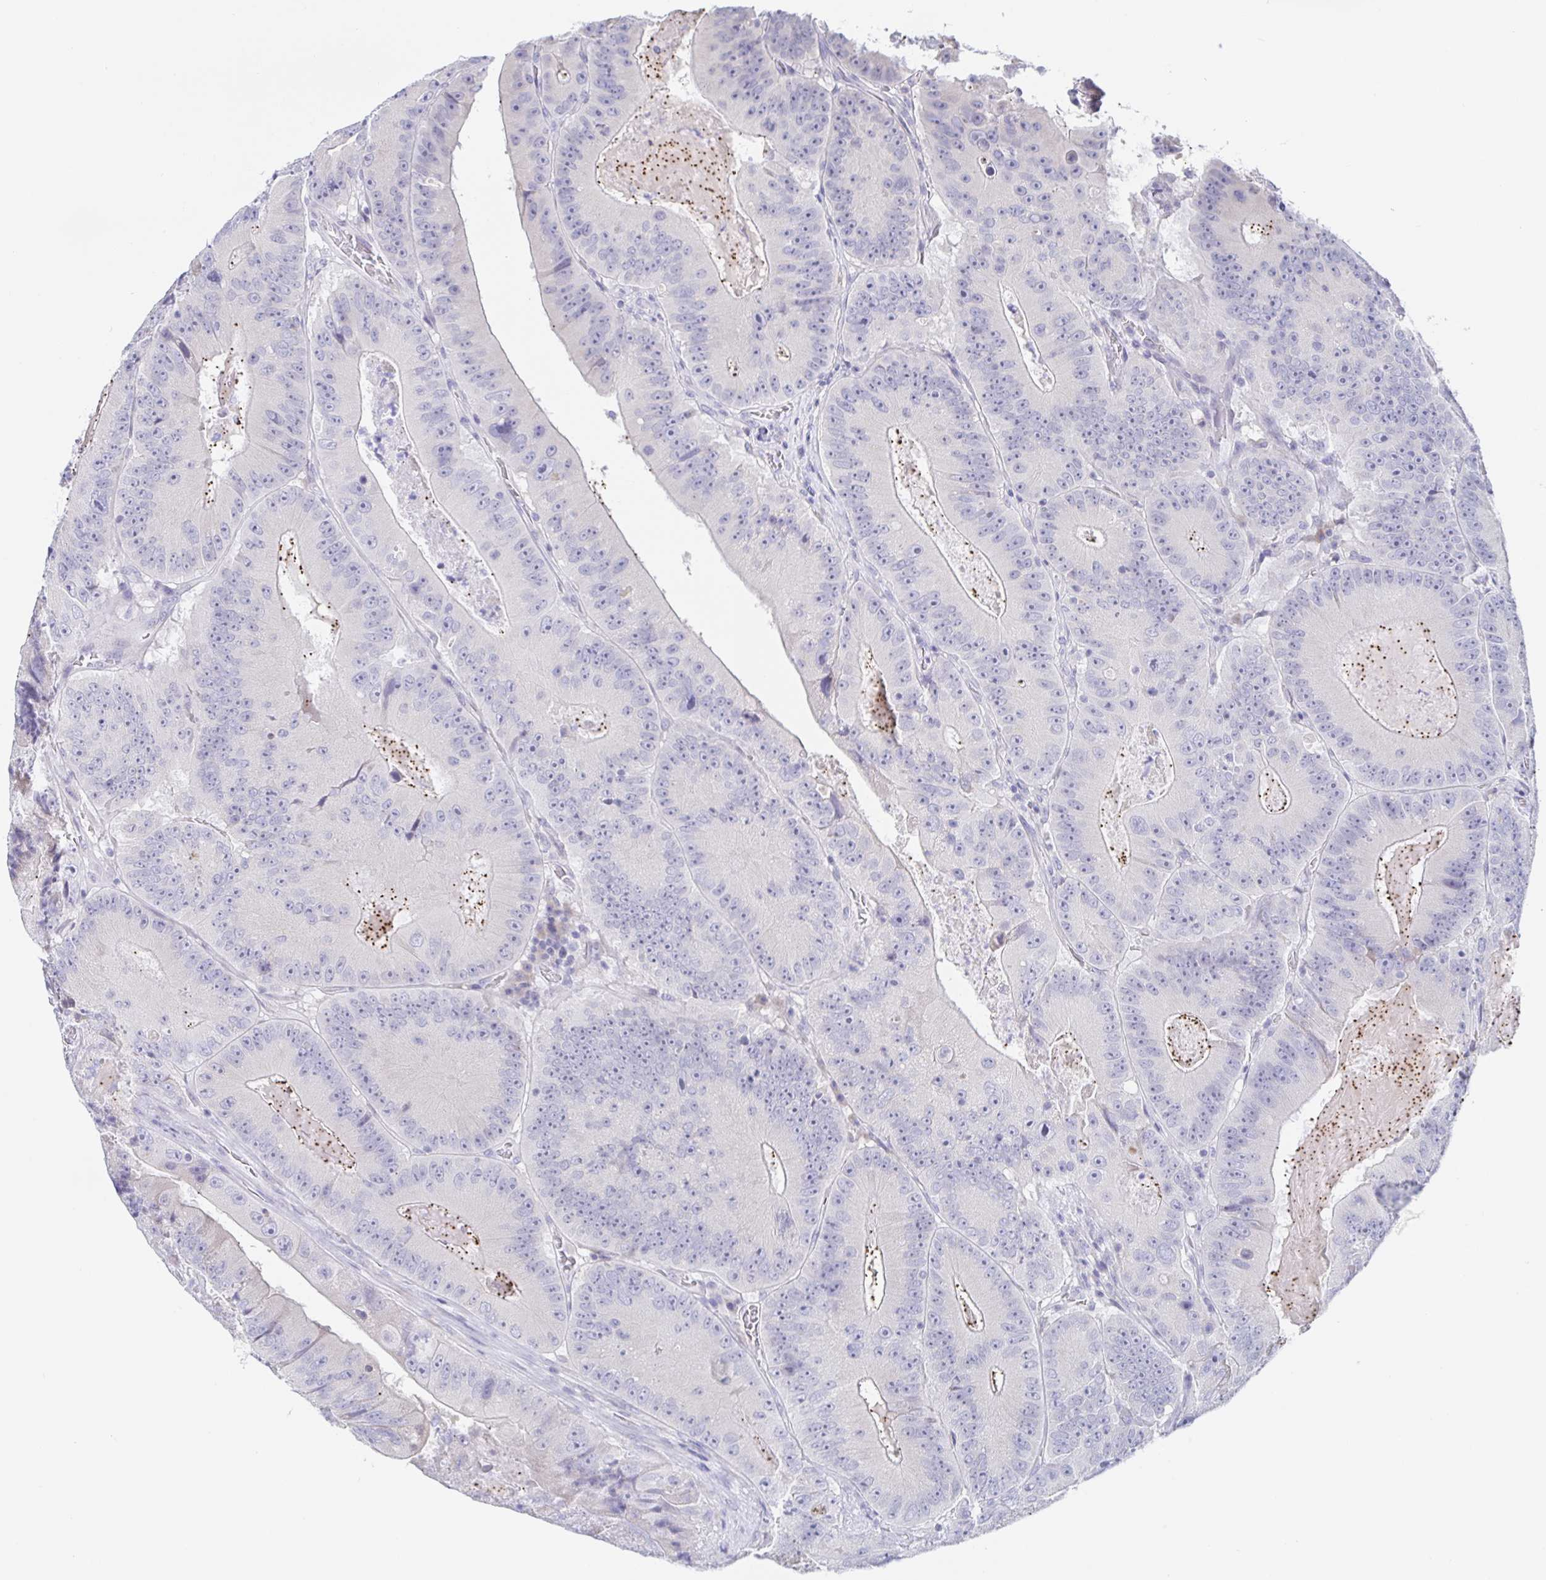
{"staining": {"intensity": "negative", "quantity": "none", "location": "none"}, "tissue": "colorectal cancer", "cell_type": "Tumor cells", "image_type": "cancer", "snomed": [{"axis": "morphology", "description": "Adenocarcinoma, NOS"}, {"axis": "topography", "description": "Colon"}], "caption": "The micrograph displays no significant staining in tumor cells of adenocarcinoma (colorectal).", "gene": "SIAH3", "patient": {"sex": "female", "age": 86}}